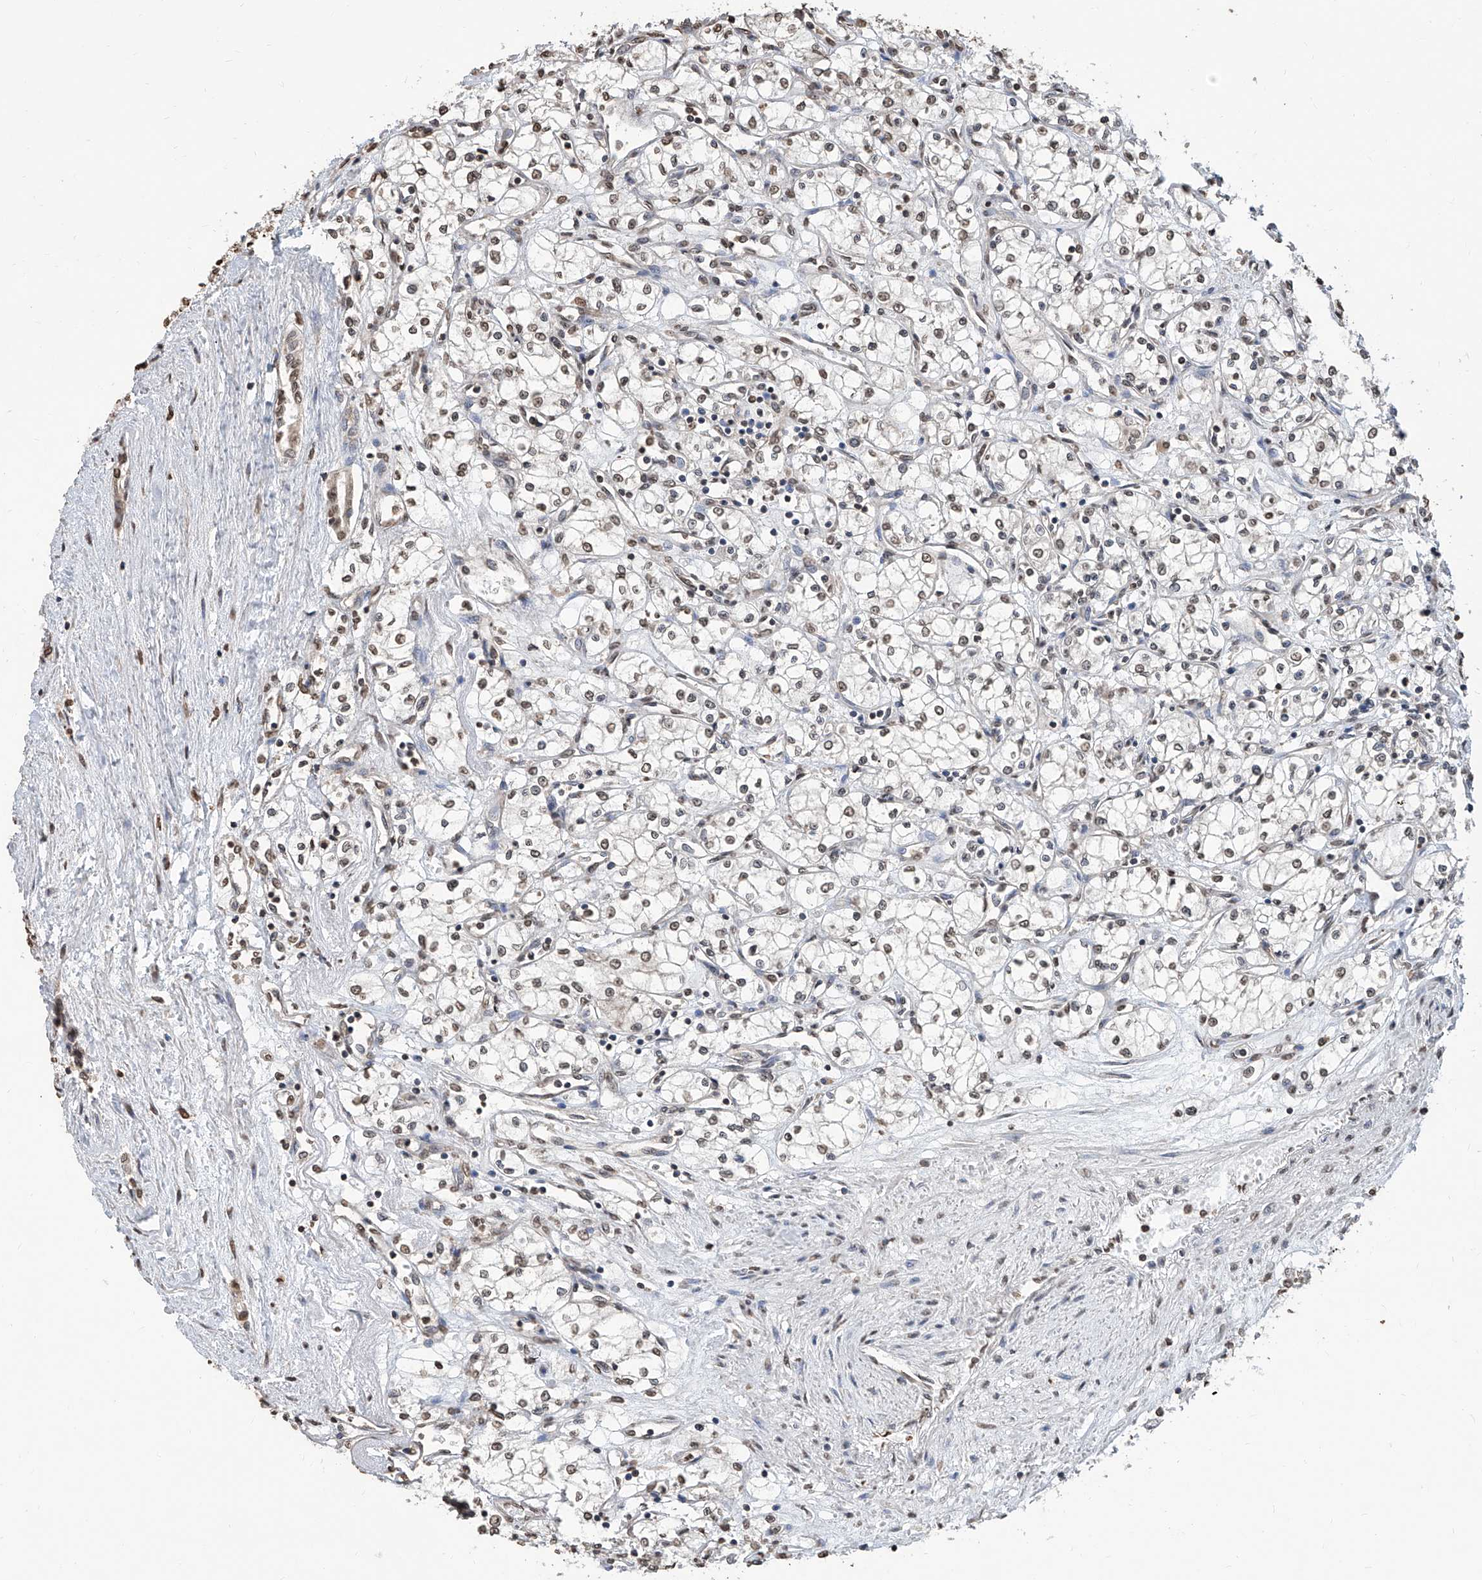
{"staining": {"intensity": "weak", "quantity": ">75%", "location": "nuclear"}, "tissue": "renal cancer", "cell_type": "Tumor cells", "image_type": "cancer", "snomed": [{"axis": "morphology", "description": "Adenocarcinoma, NOS"}, {"axis": "topography", "description": "Kidney"}], "caption": "Immunohistochemical staining of renal adenocarcinoma displays low levels of weak nuclear protein expression in approximately >75% of tumor cells.", "gene": "RP9", "patient": {"sex": "male", "age": 59}}